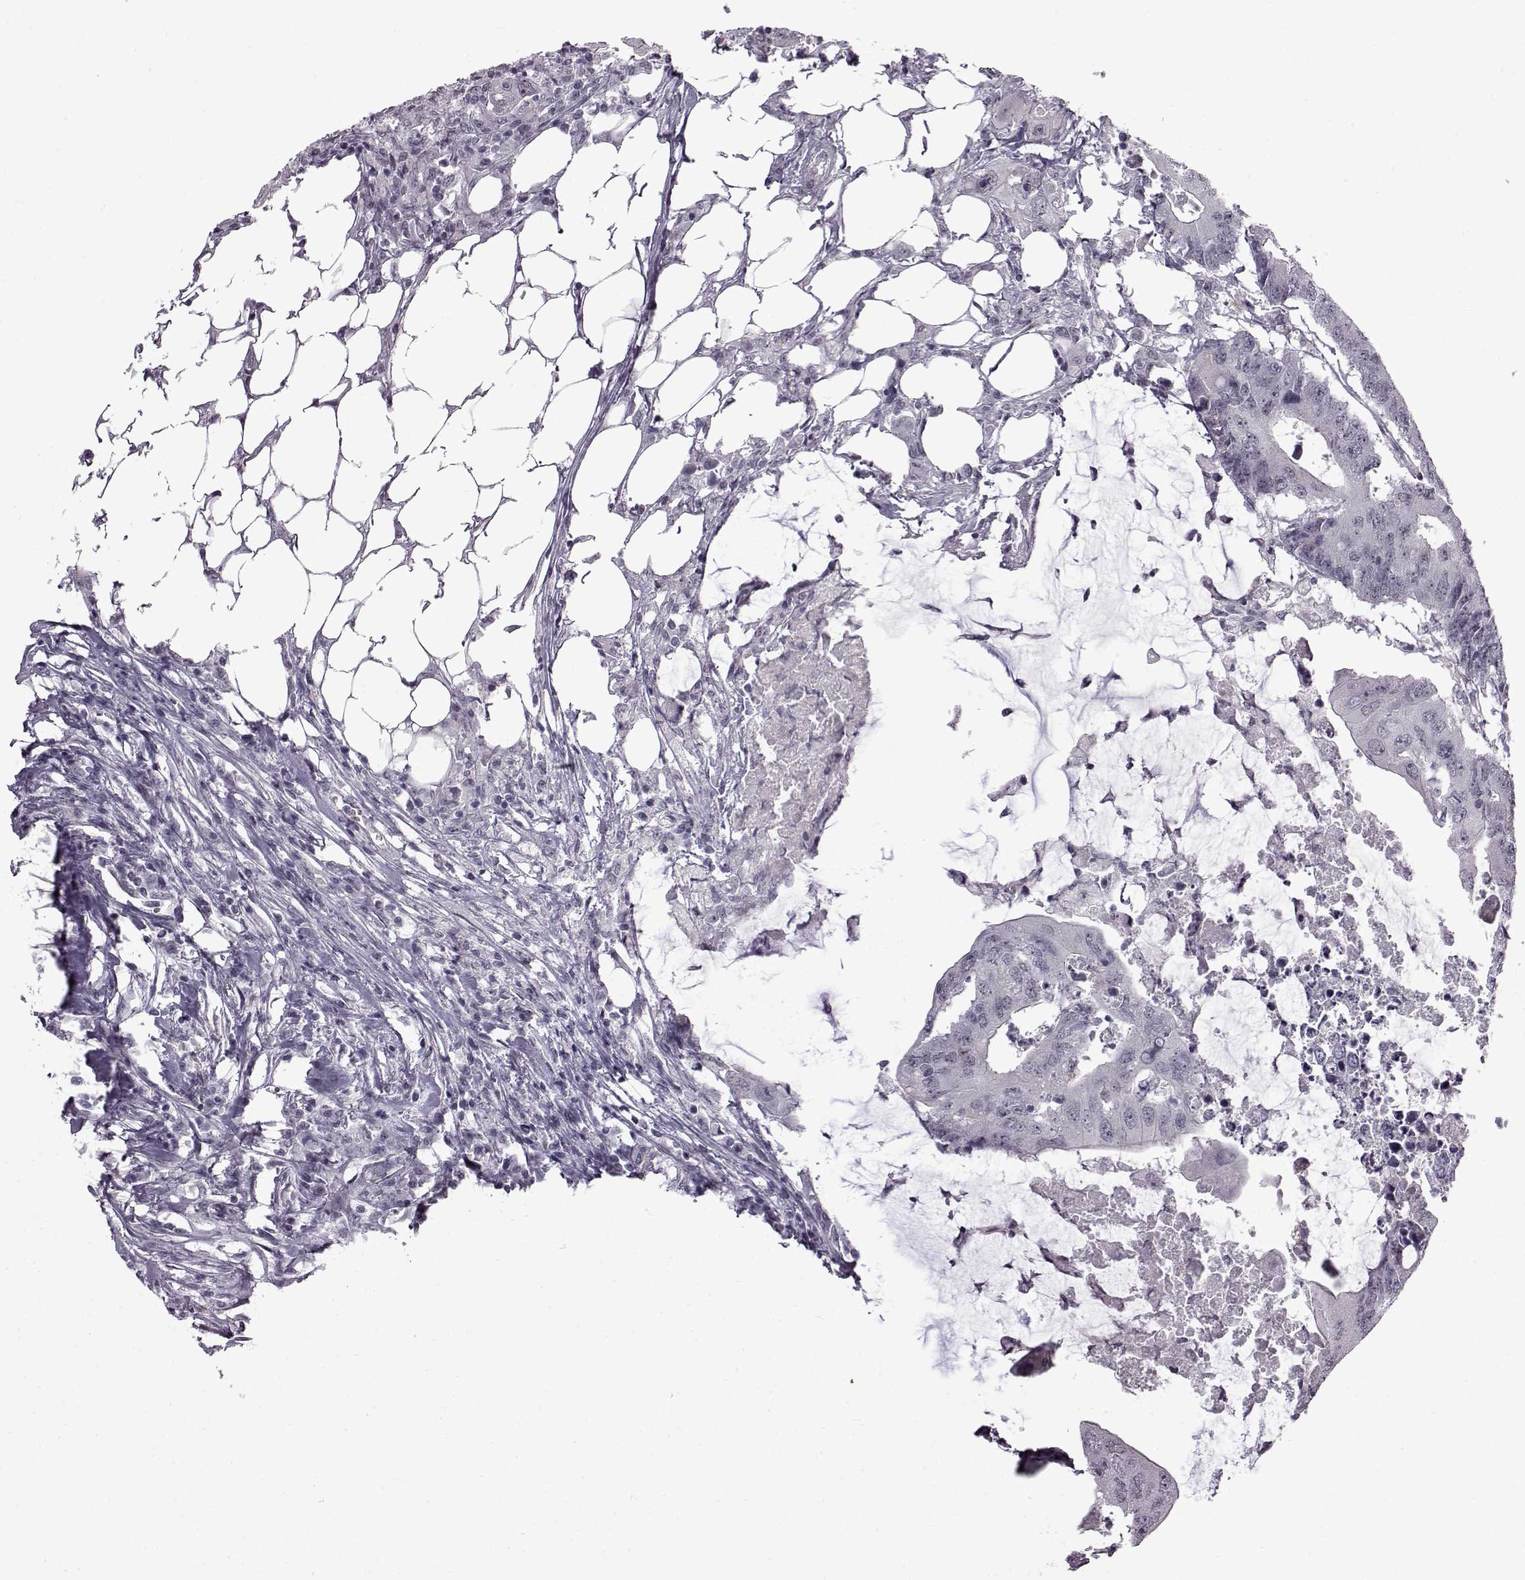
{"staining": {"intensity": "negative", "quantity": "none", "location": "none"}, "tissue": "colorectal cancer", "cell_type": "Tumor cells", "image_type": "cancer", "snomed": [{"axis": "morphology", "description": "Adenocarcinoma, NOS"}, {"axis": "topography", "description": "Colon"}], "caption": "This is an immunohistochemistry photomicrograph of human colorectal cancer. There is no staining in tumor cells.", "gene": "SYNPO2", "patient": {"sex": "male", "age": 71}}